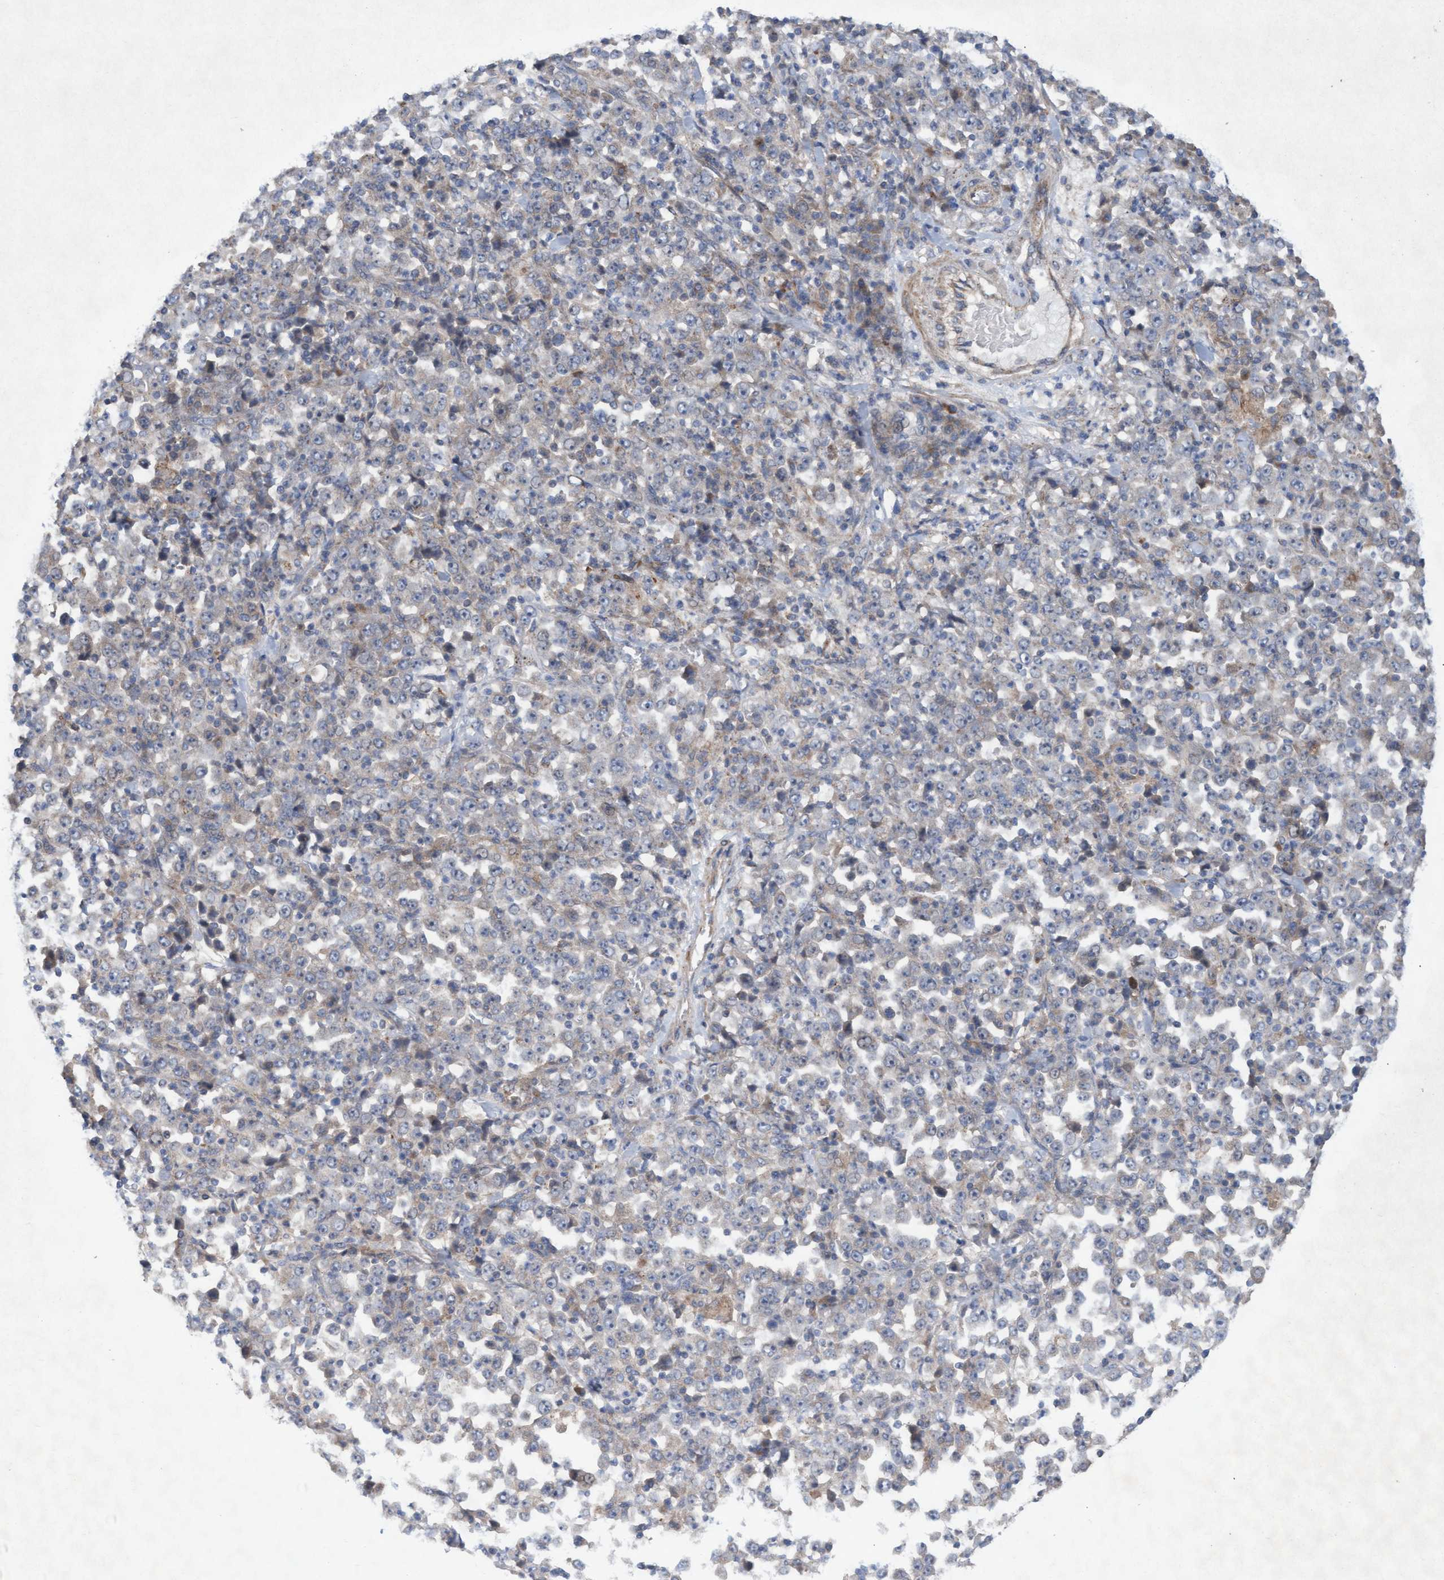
{"staining": {"intensity": "weak", "quantity": "<25%", "location": "cytoplasmic/membranous"}, "tissue": "stomach cancer", "cell_type": "Tumor cells", "image_type": "cancer", "snomed": [{"axis": "morphology", "description": "Normal tissue, NOS"}, {"axis": "morphology", "description": "Adenocarcinoma, NOS"}, {"axis": "topography", "description": "Stomach, upper"}, {"axis": "topography", "description": "Stomach"}], "caption": "Protein analysis of stomach cancer (adenocarcinoma) shows no significant staining in tumor cells.", "gene": "ABCF2", "patient": {"sex": "male", "age": 59}}